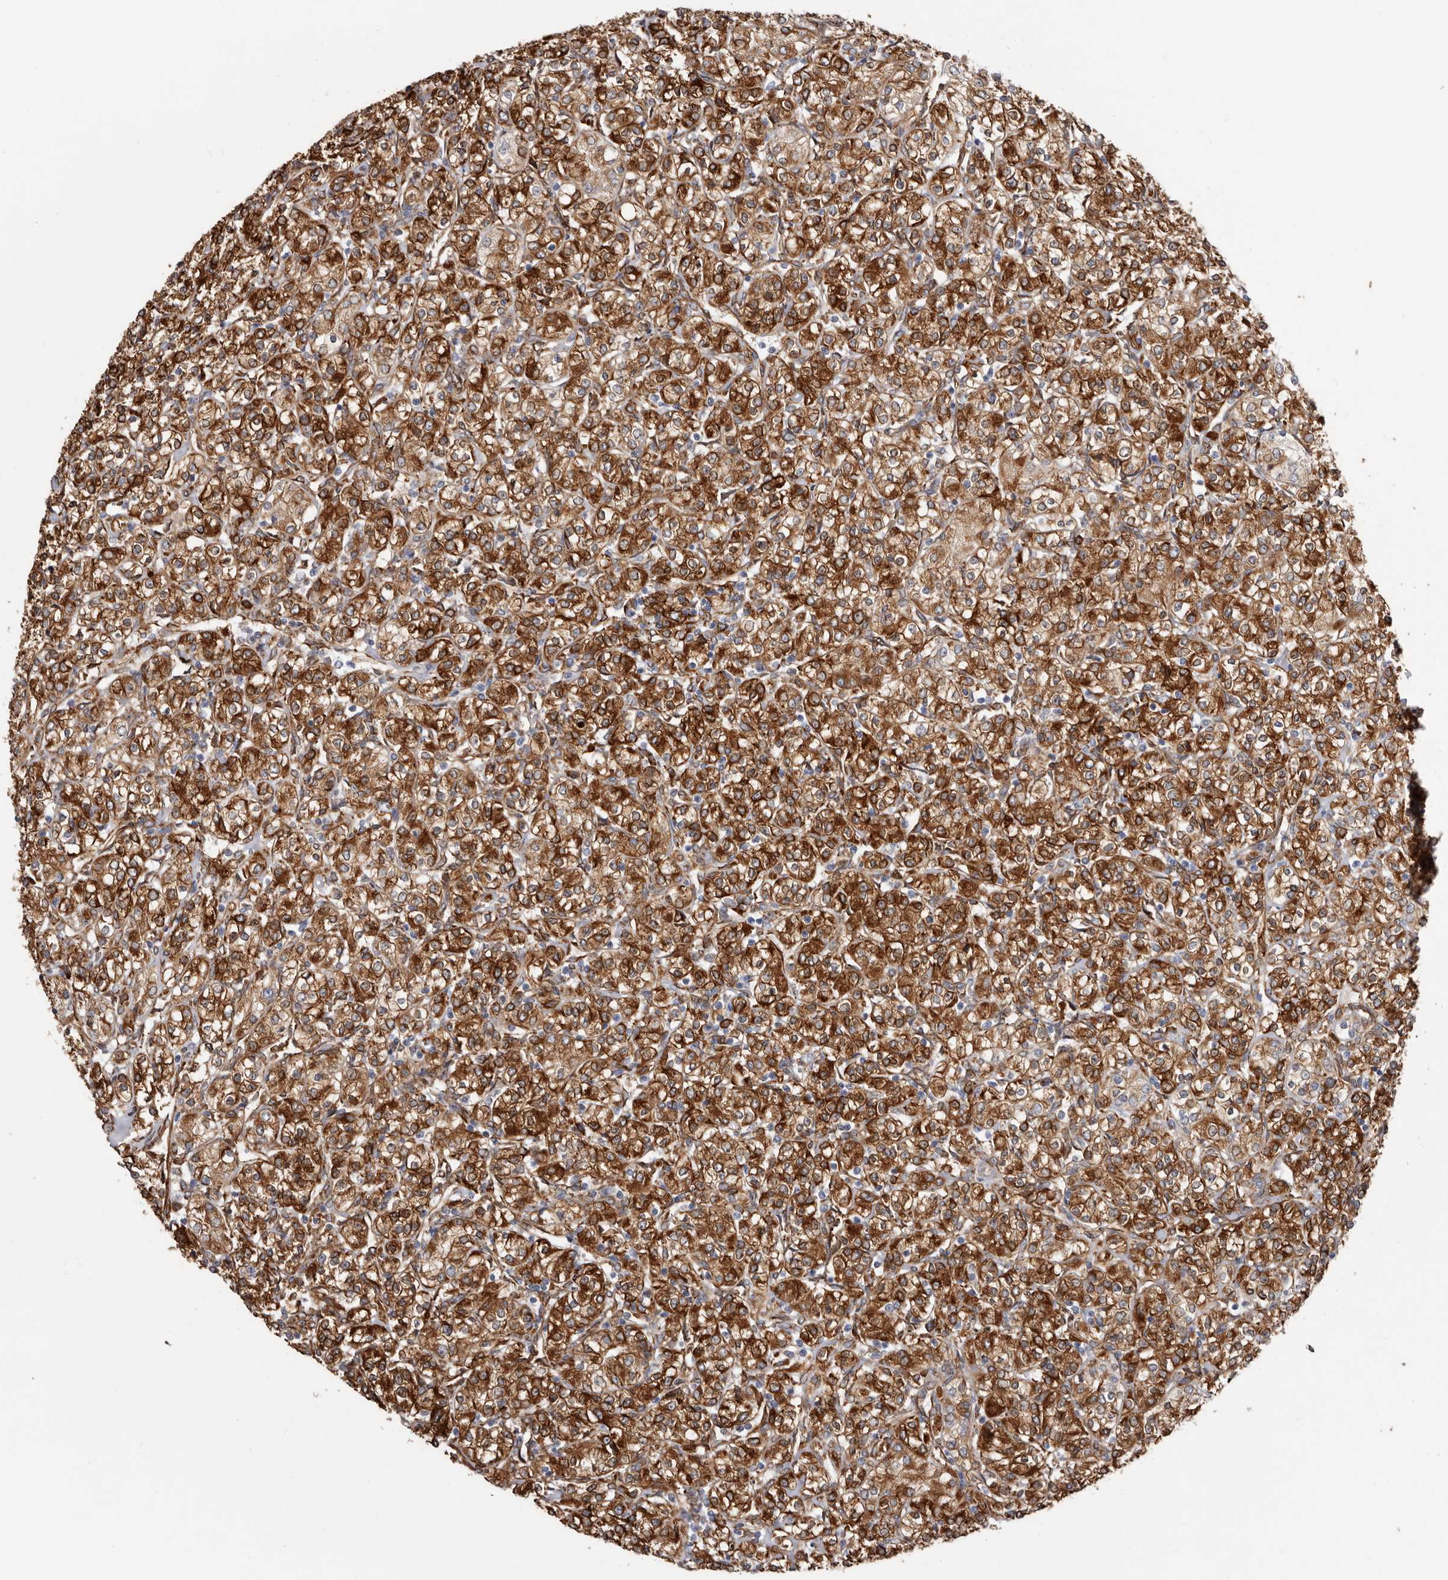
{"staining": {"intensity": "strong", "quantity": ">75%", "location": "cytoplasmic/membranous"}, "tissue": "renal cancer", "cell_type": "Tumor cells", "image_type": "cancer", "snomed": [{"axis": "morphology", "description": "Adenocarcinoma, NOS"}, {"axis": "topography", "description": "Kidney"}], "caption": "Immunohistochemical staining of renal cancer shows high levels of strong cytoplasmic/membranous positivity in approximately >75% of tumor cells. (DAB (3,3'-diaminobenzidine) IHC, brown staining for protein, blue staining for nuclei).", "gene": "SEMA3E", "patient": {"sex": "male", "age": 77}}